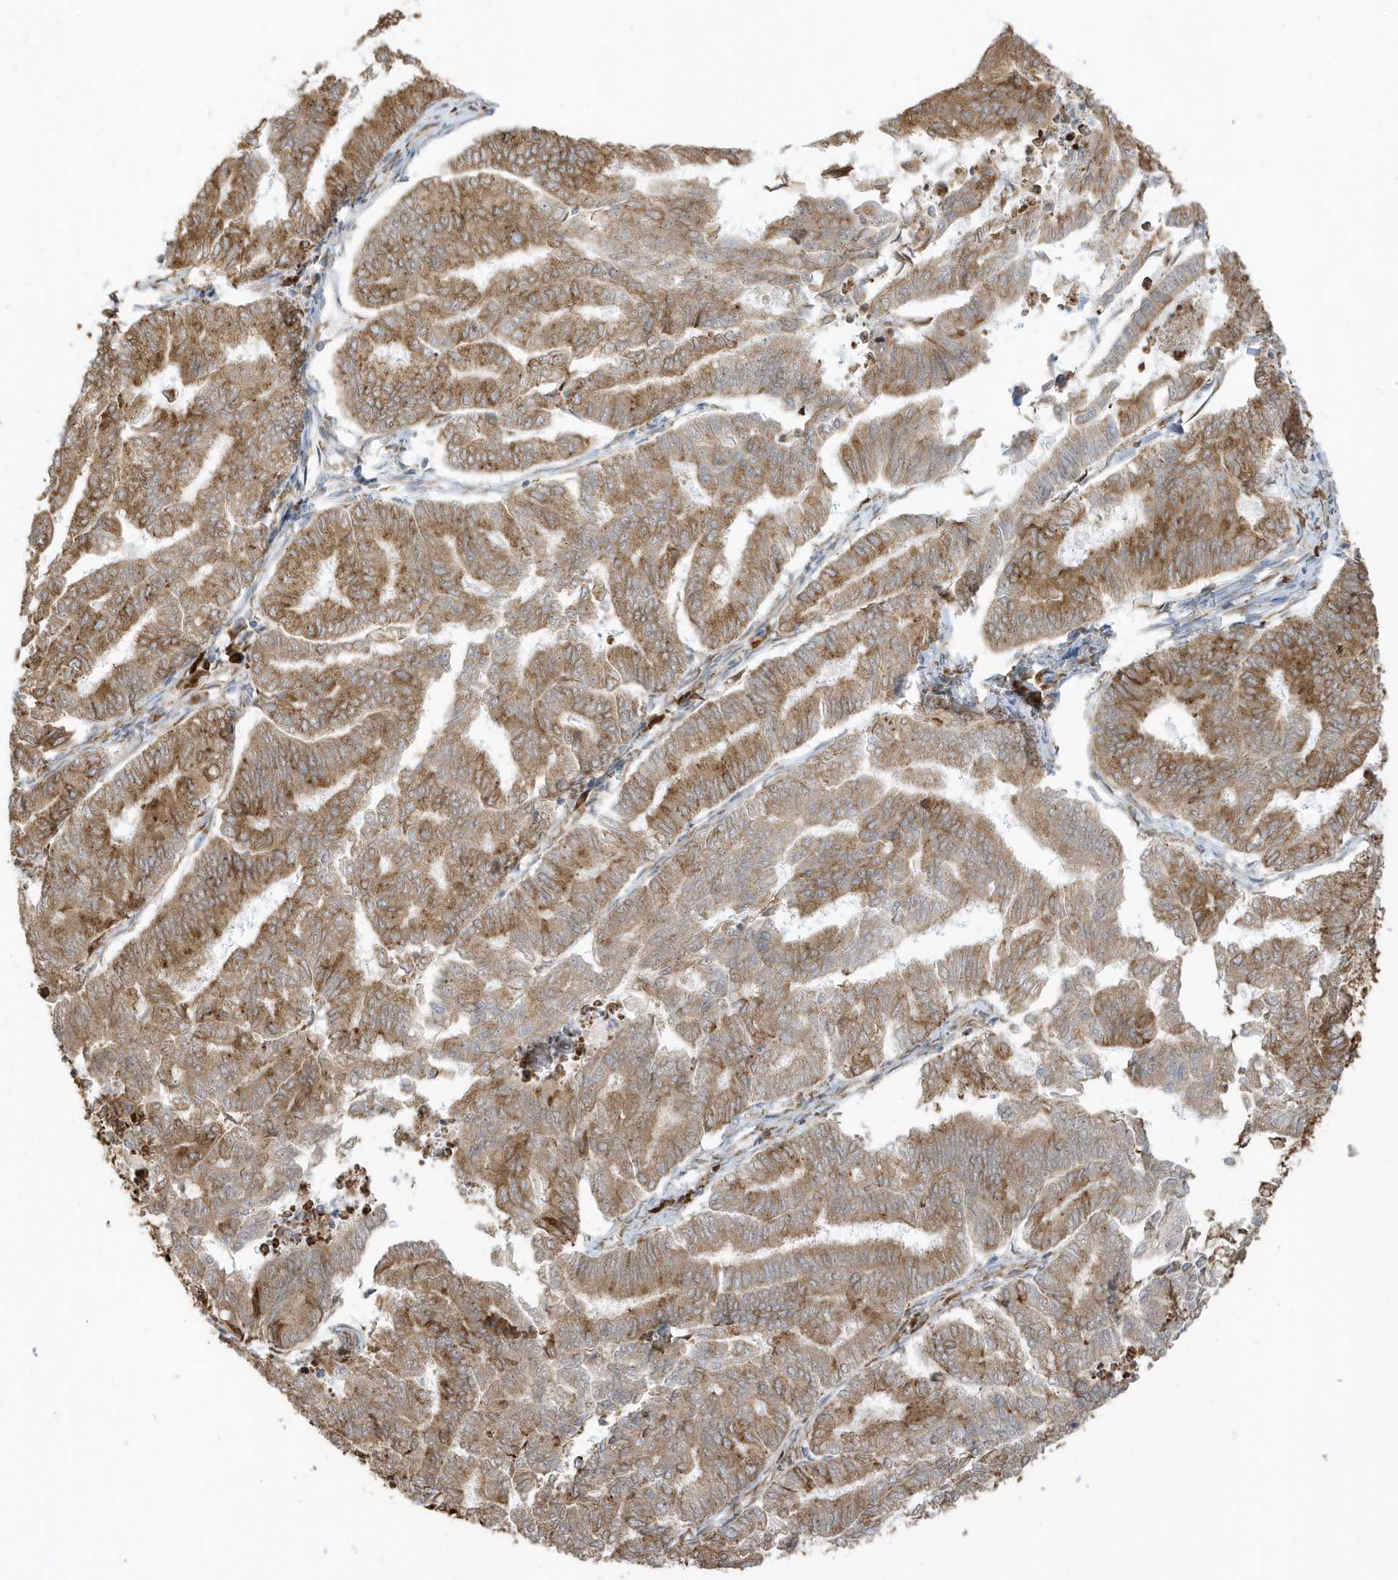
{"staining": {"intensity": "moderate", "quantity": ">75%", "location": "cytoplasmic/membranous"}, "tissue": "endometrial cancer", "cell_type": "Tumor cells", "image_type": "cancer", "snomed": [{"axis": "morphology", "description": "Adenocarcinoma, NOS"}, {"axis": "topography", "description": "Endometrium"}], "caption": "A medium amount of moderate cytoplasmic/membranous expression is identified in about >75% of tumor cells in endometrial adenocarcinoma tissue.", "gene": "PDIA6", "patient": {"sex": "female", "age": 79}}